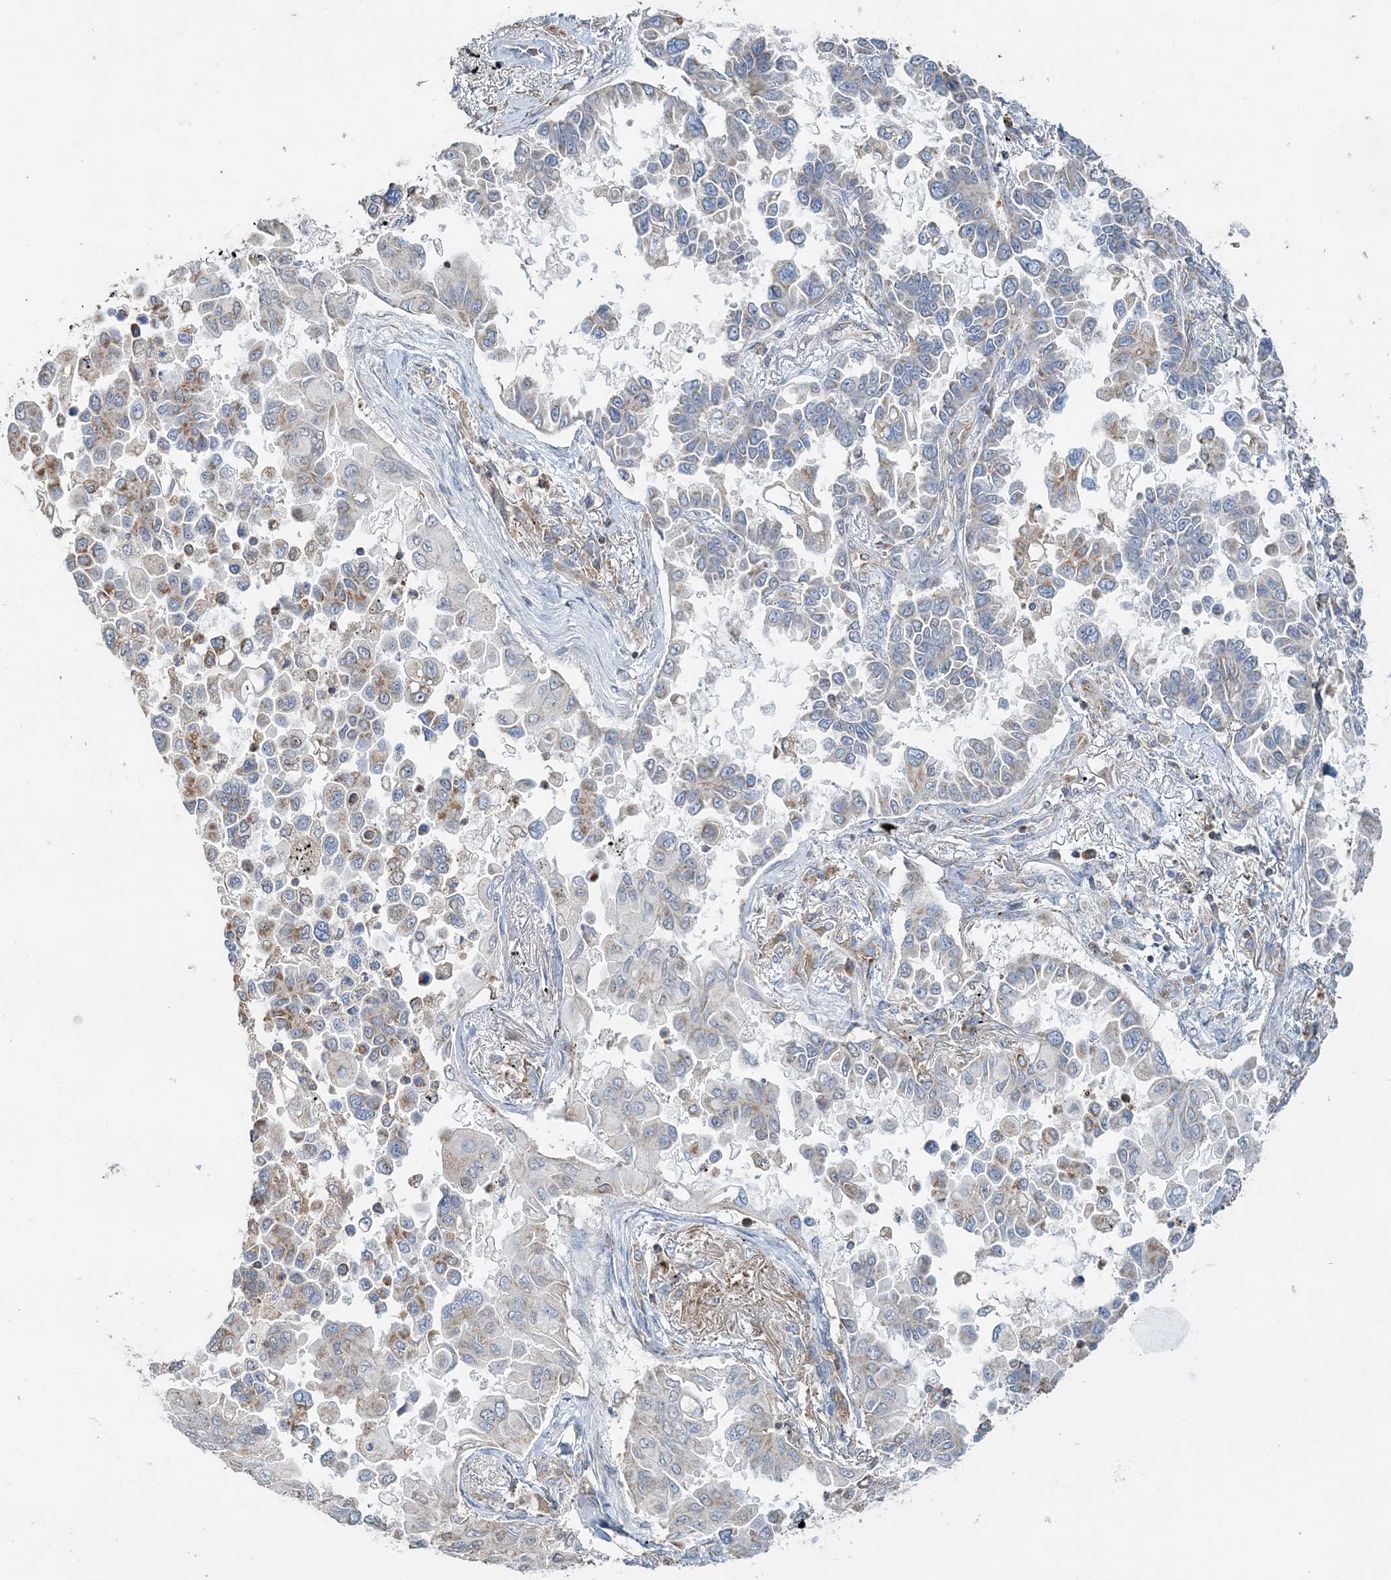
{"staining": {"intensity": "moderate", "quantity": "<25%", "location": "cytoplasmic/membranous"}, "tissue": "lung cancer", "cell_type": "Tumor cells", "image_type": "cancer", "snomed": [{"axis": "morphology", "description": "Adenocarcinoma, NOS"}, {"axis": "topography", "description": "Lung"}], "caption": "Protein expression analysis of human lung cancer reveals moderate cytoplasmic/membranous positivity in approximately <25% of tumor cells. (brown staining indicates protein expression, while blue staining denotes nuclei).", "gene": "TMLHE", "patient": {"sex": "female", "age": 67}}